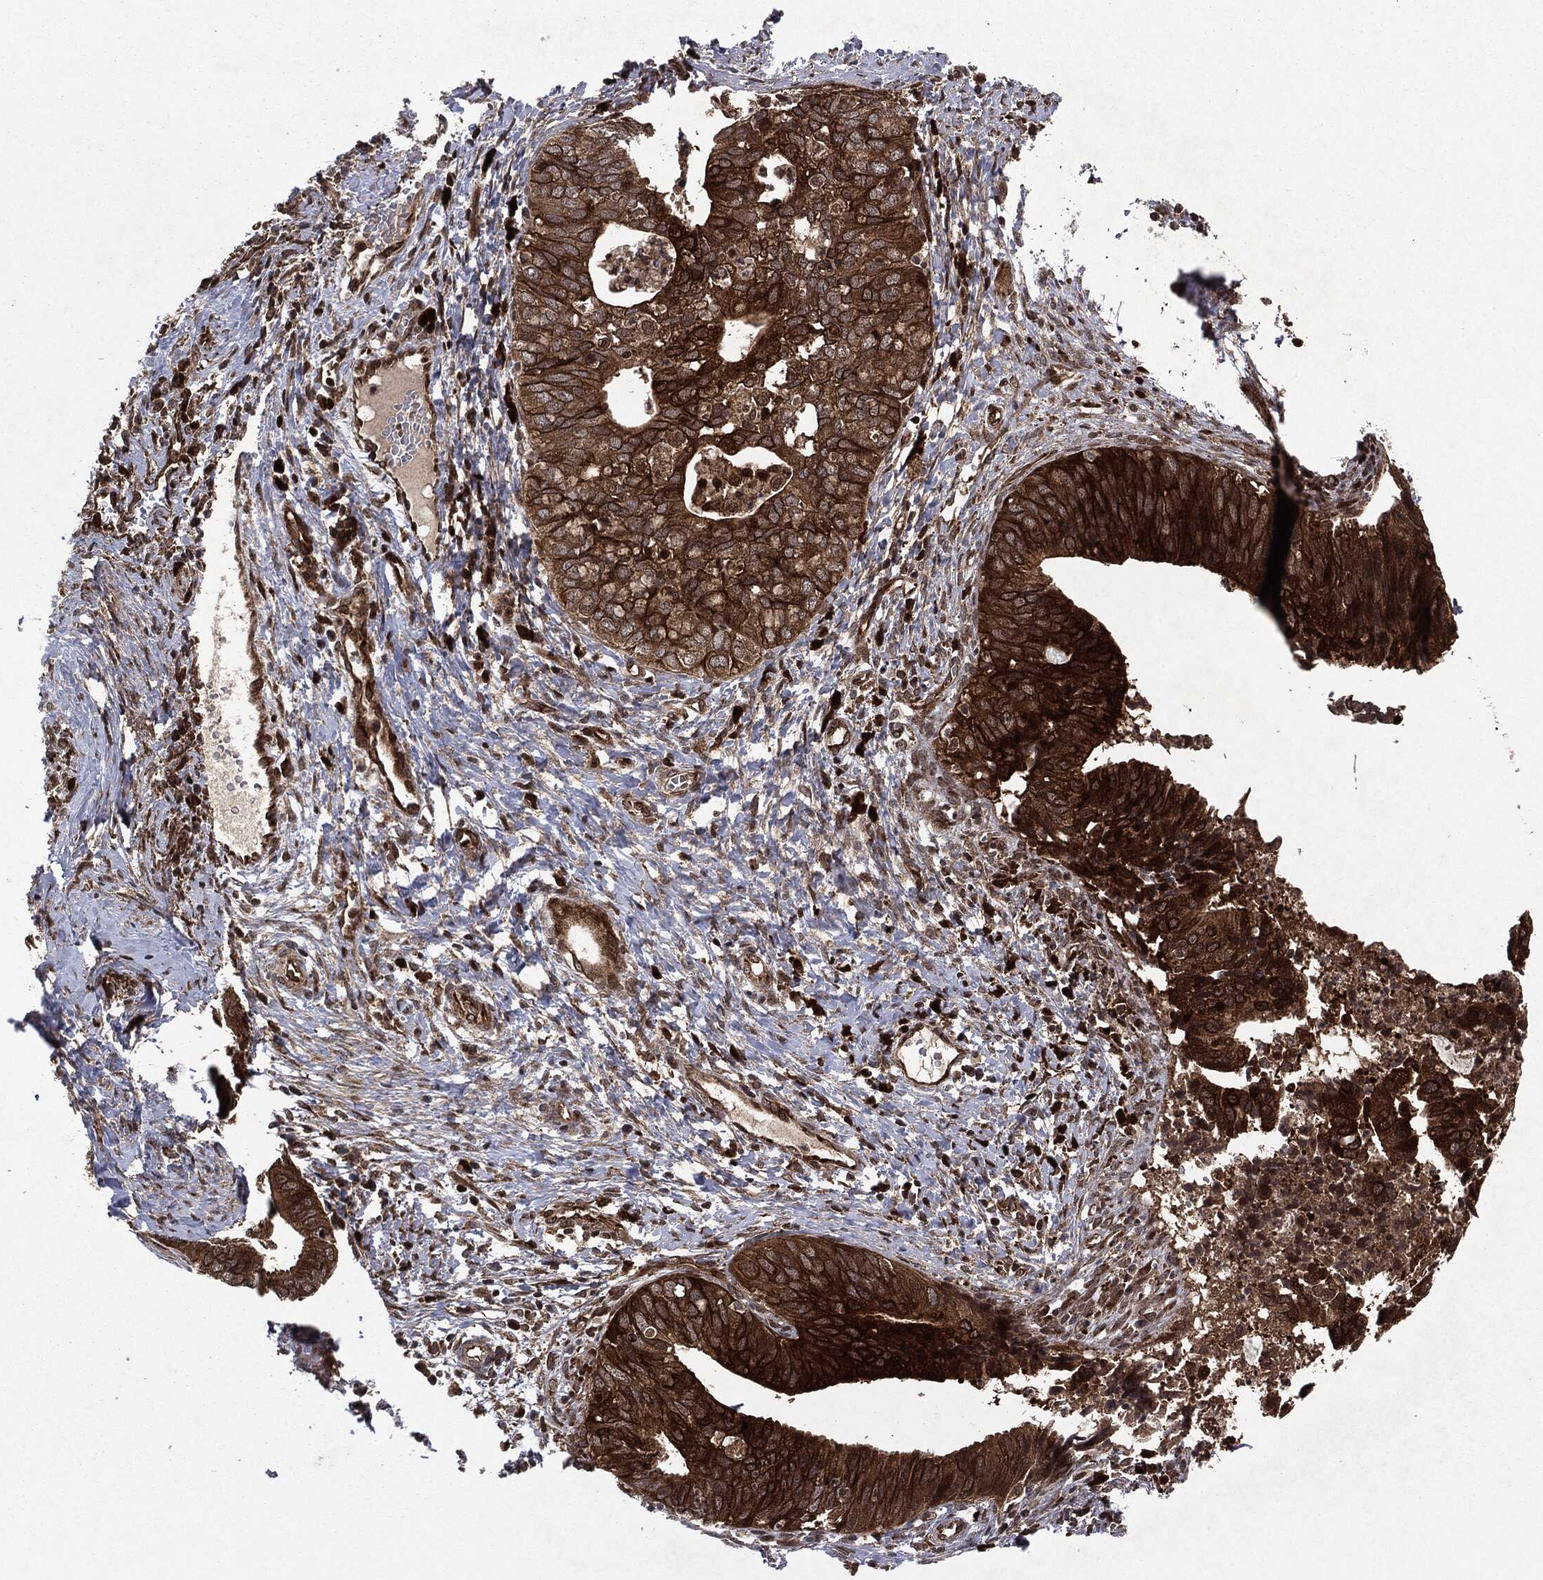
{"staining": {"intensity": "strong", "quantity": ">75%", "location": "cytoplasmic/membranous"}, "tissue": "cervical cancer", "cell_type": "Tumor cells", "image_type": "cancer", "snomed": [{"axis": "morphology", "description": "Adenocarcinoma, NOS"}, {"axis": "topography", "description": "Cervix"}], "caption": "The immunohistochemical stain shows strong cytoplasmic/membranous positivity in tumor cells of cervical adenocarcinoma tissue.", "gene": "OTUB1", "patient": {"sex": "female", "age": 42}}